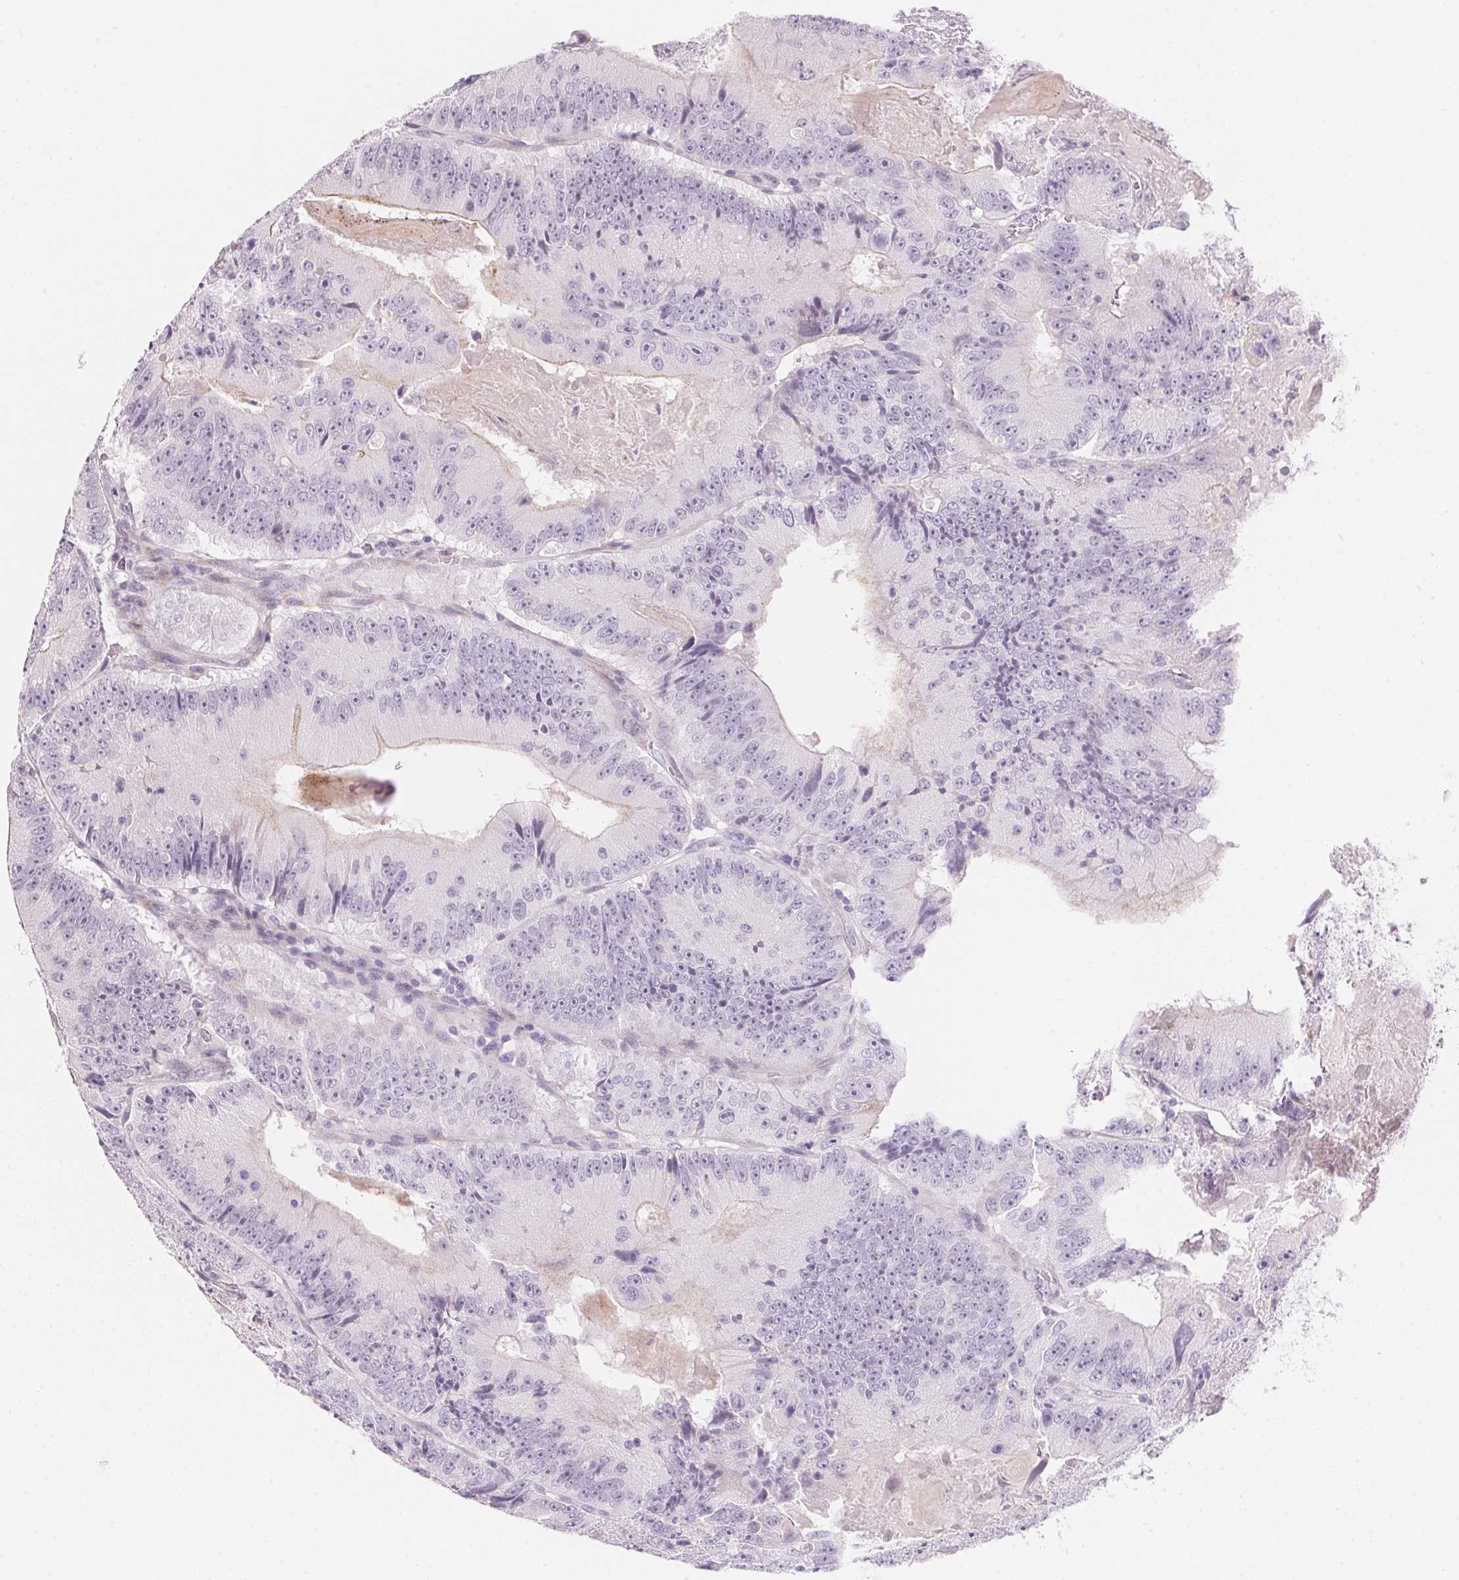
{"staining": {"intensity": "negative", "quantity": "none", "location": "none"}, "tissue": "colorectal cancer", "cell_type": "Tumor cells", "image_type": "cancer", "snomed": [{"axis": "morphology", "description": "Adenocarcinoma, NOS"}, {"axis": "topography", "description": "Colon"}], "caption": "Tumor cells show no significant protein staining in colorectal adenocarcinoma.", "gene": "TEKT1", "patient": {"sex": "female", "age": 86}}